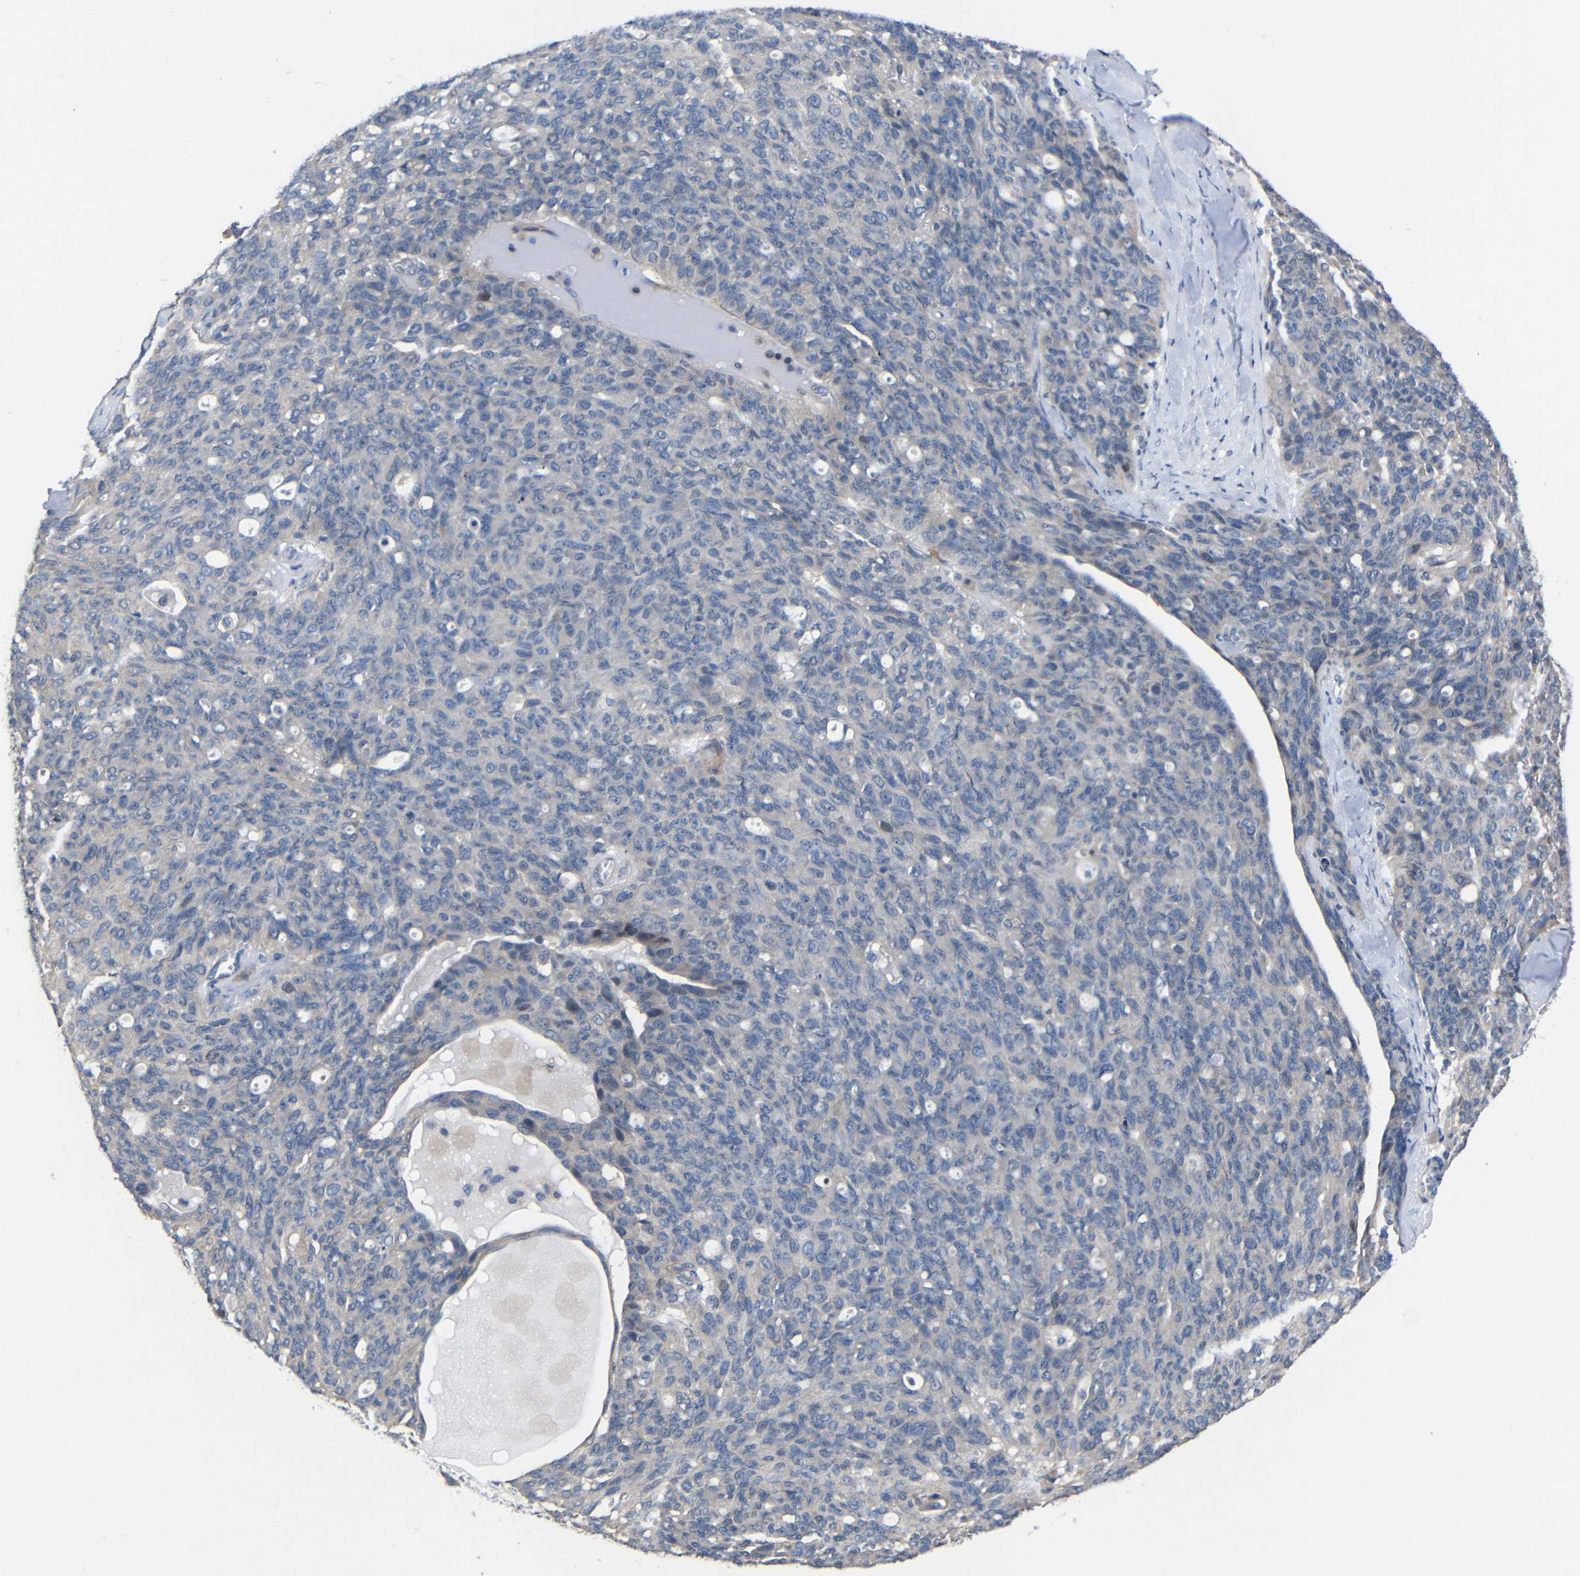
{"staining": {"intensity": "negative", "quantity": "none", "location": "none"}, "tissue": "ovarian cancer", "cell_type": "Tumor cells", "image_type": "cancer", "snomed": [{"axis": "morphology", "description": "Carcinoma, endometroid"}, {"axis": "topography", "description": "Ovary"}], "caption": "The histopathology image shows no staining of tumor cells in ovarian cancer.", "gene": "CMTM1", "patient": {"sex": "female", "age": 60}}